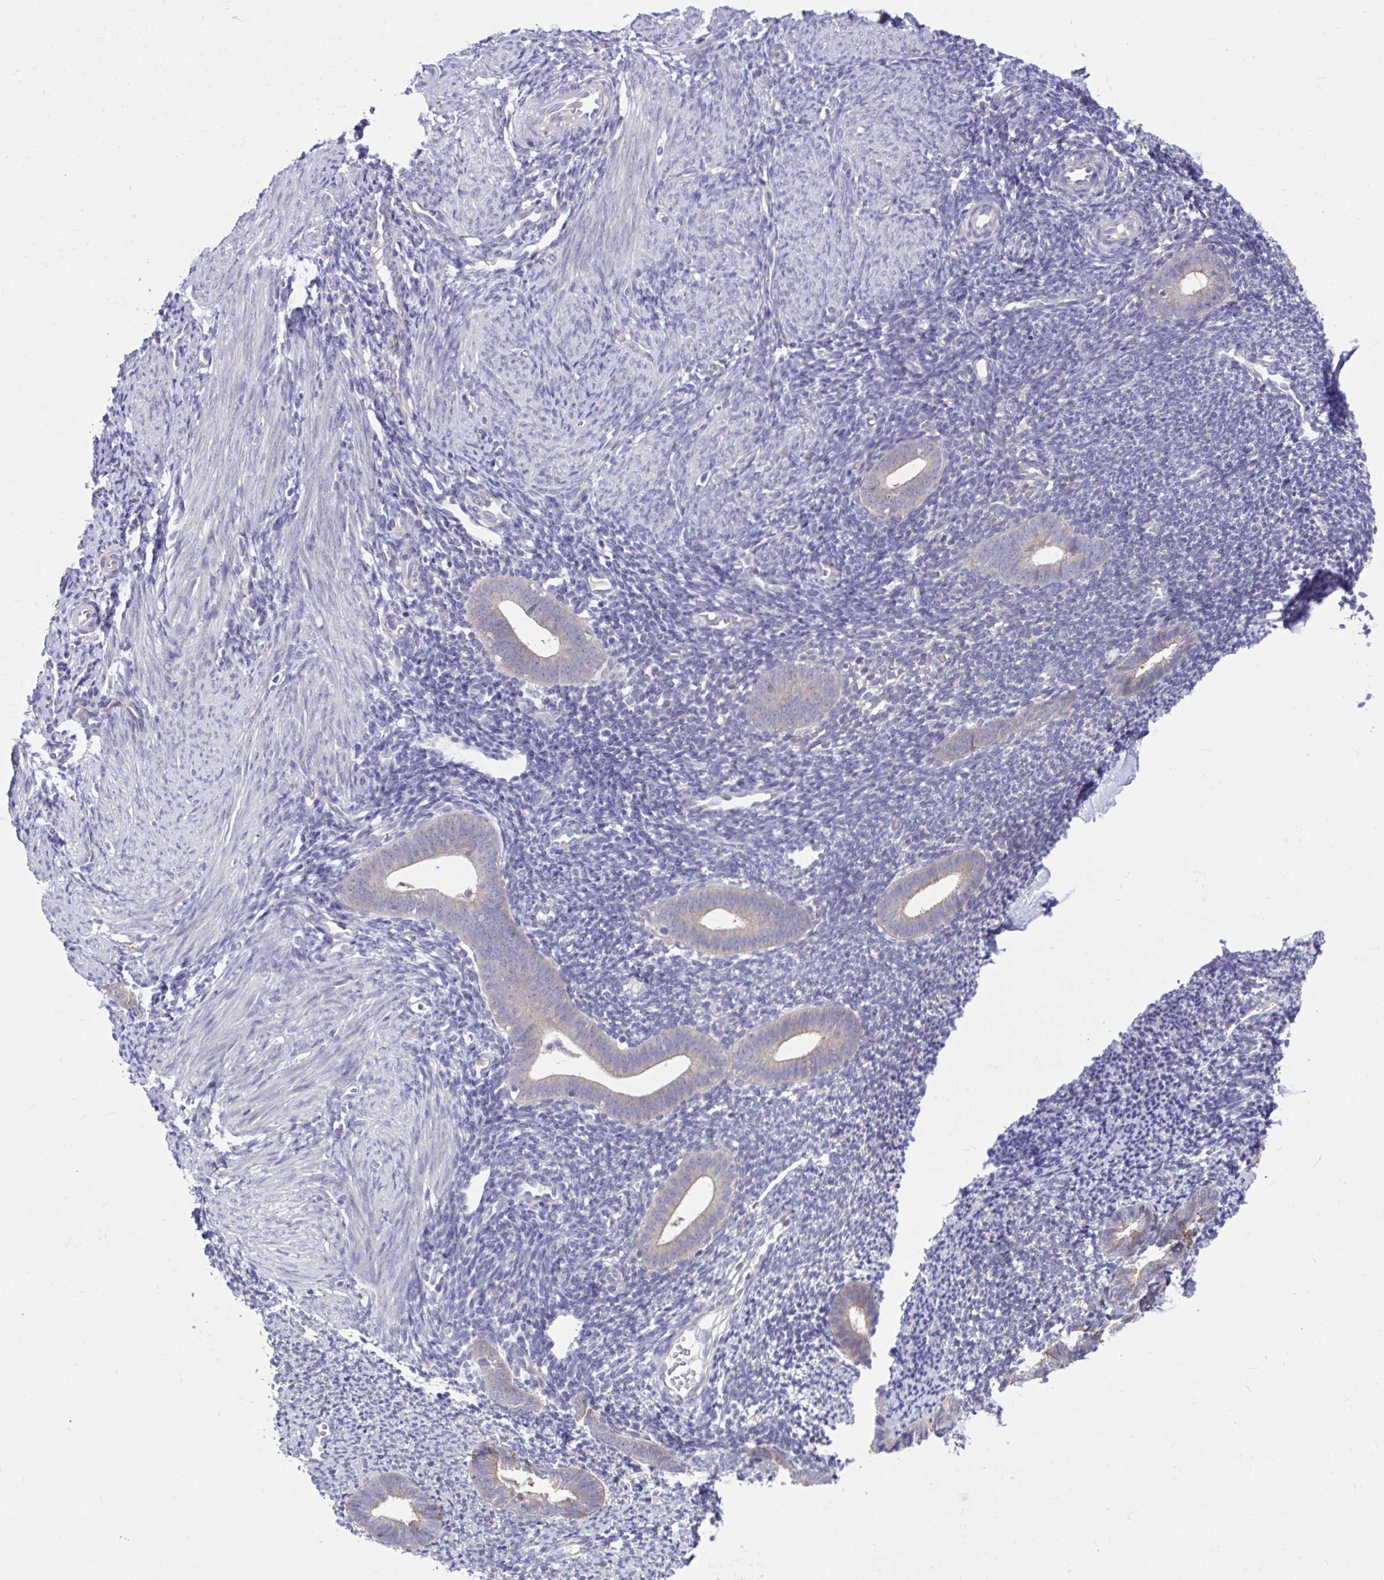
{"staining": {"intensity": "negative", "quantity": "none", "location": "none"}, "tissue": "endometrium", "cell_type": "Cells in endometrial stroma", "image_type": "normal", "snomed": [{"axis": "morphology", "description": "Normal tissue, NOS"}, {"axis": "topography", "description": "Endometrium"}], "caption": "Protein analysis of normal endometrium reveals no significant staining in cells in endometrial stroma. (Immunohistochemistry (ihc), brightfield microscopy, high magnification).", "gene": "PCDHB7", "patient": {"sex": "female", "age": 39}}